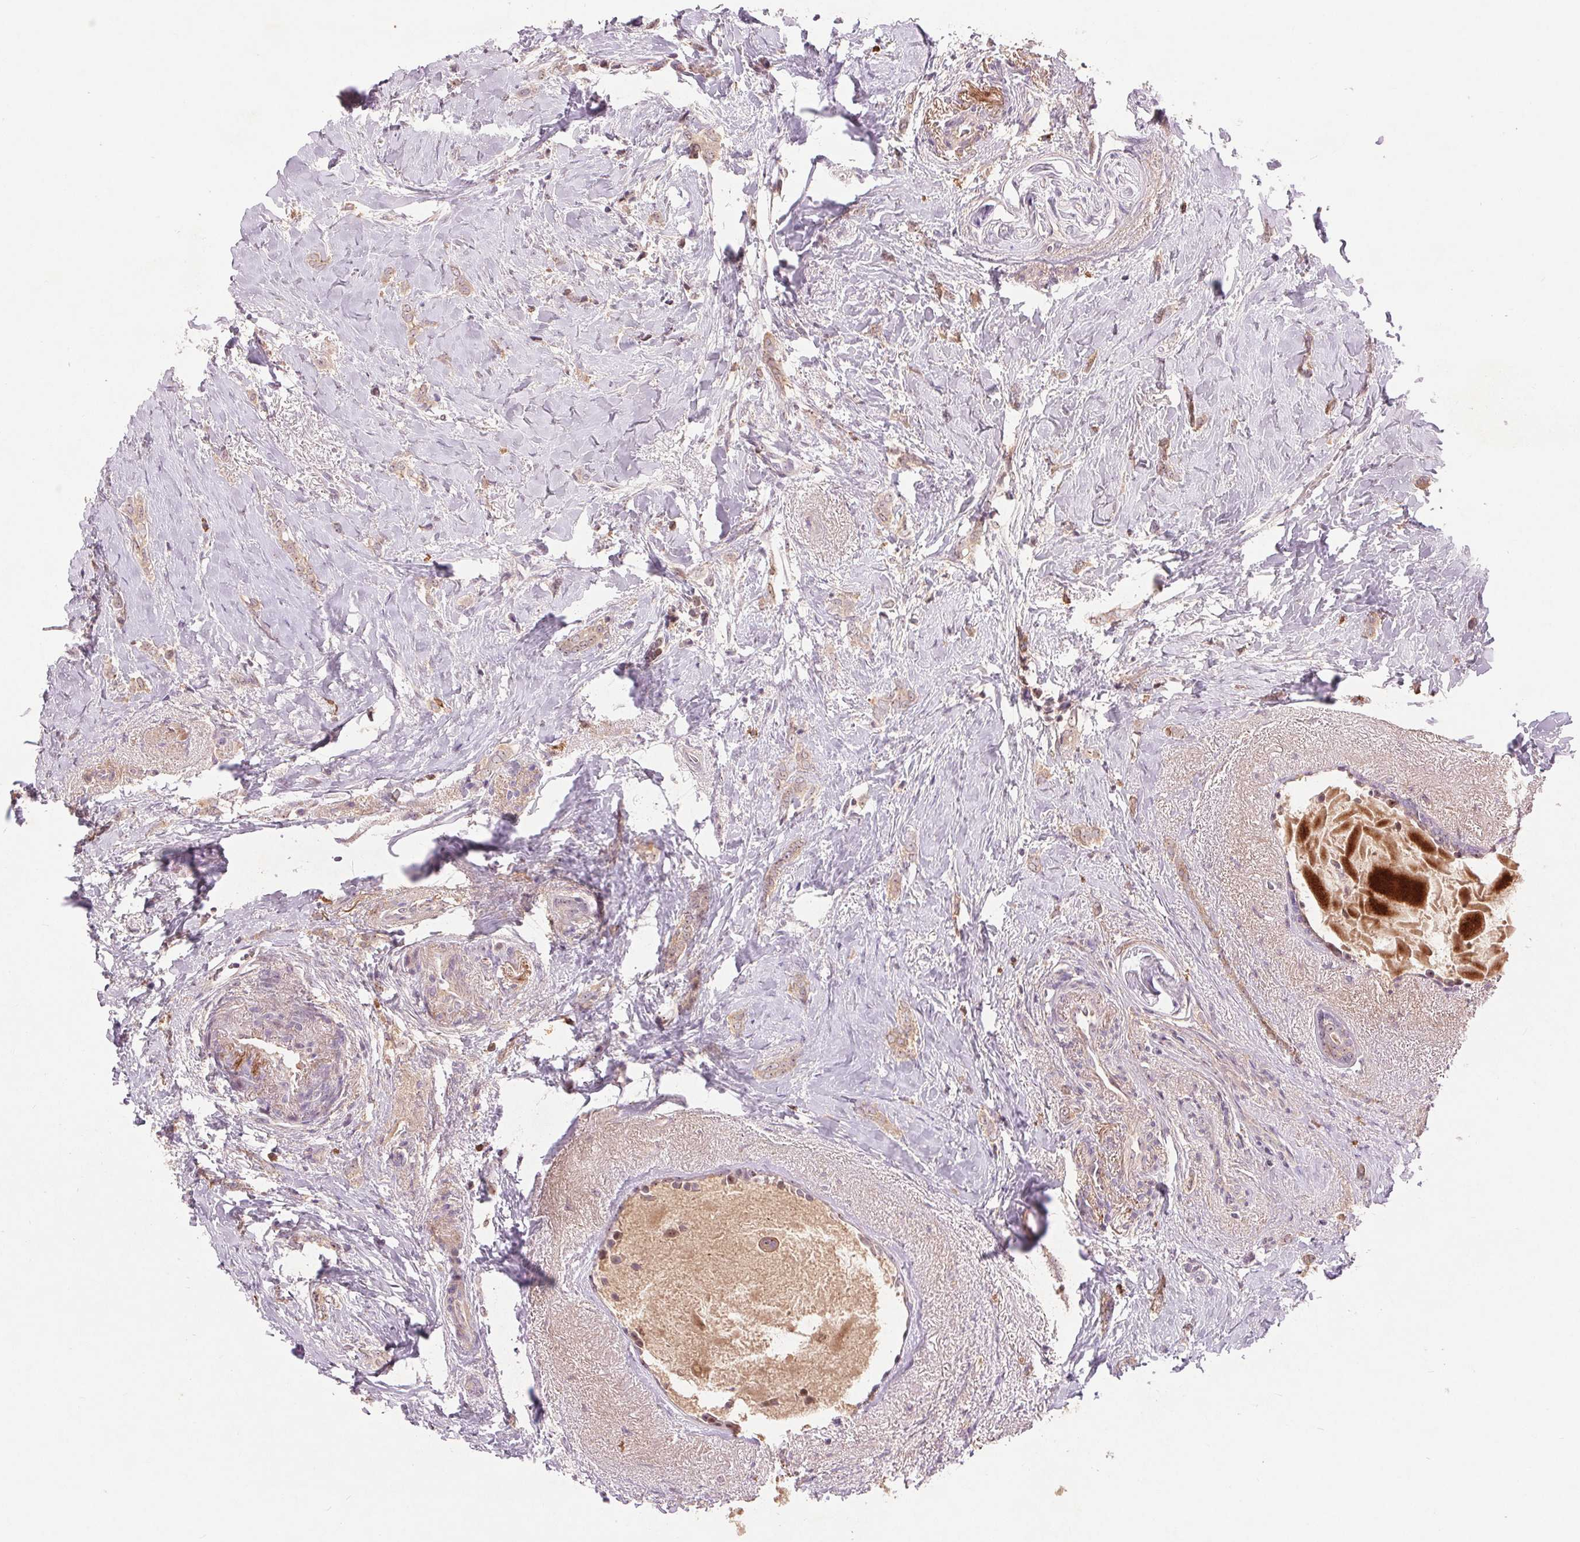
{"staining": {"intensity": "weak", "quantity": "25%-75%", "location": "cytoplasmic/membranous"}, "tissue": "breast cancer", "cell_type": "Tumor cells", "image_type": "cancer", "snomed": [{"axis": "morphology", "description": "Normal tissue, NOS"}, {"axis": "morphology", "description": "Duct carcinoma"}, {"axis": "topography", "description": "Breast"}], "caption": "A brown stain highlights weak cytoplasmic/membranous expression of a protein in human breast cancer tumor cells.", "gene": "RANBP3L", "patient": {"sex": "female", "age": 77}}